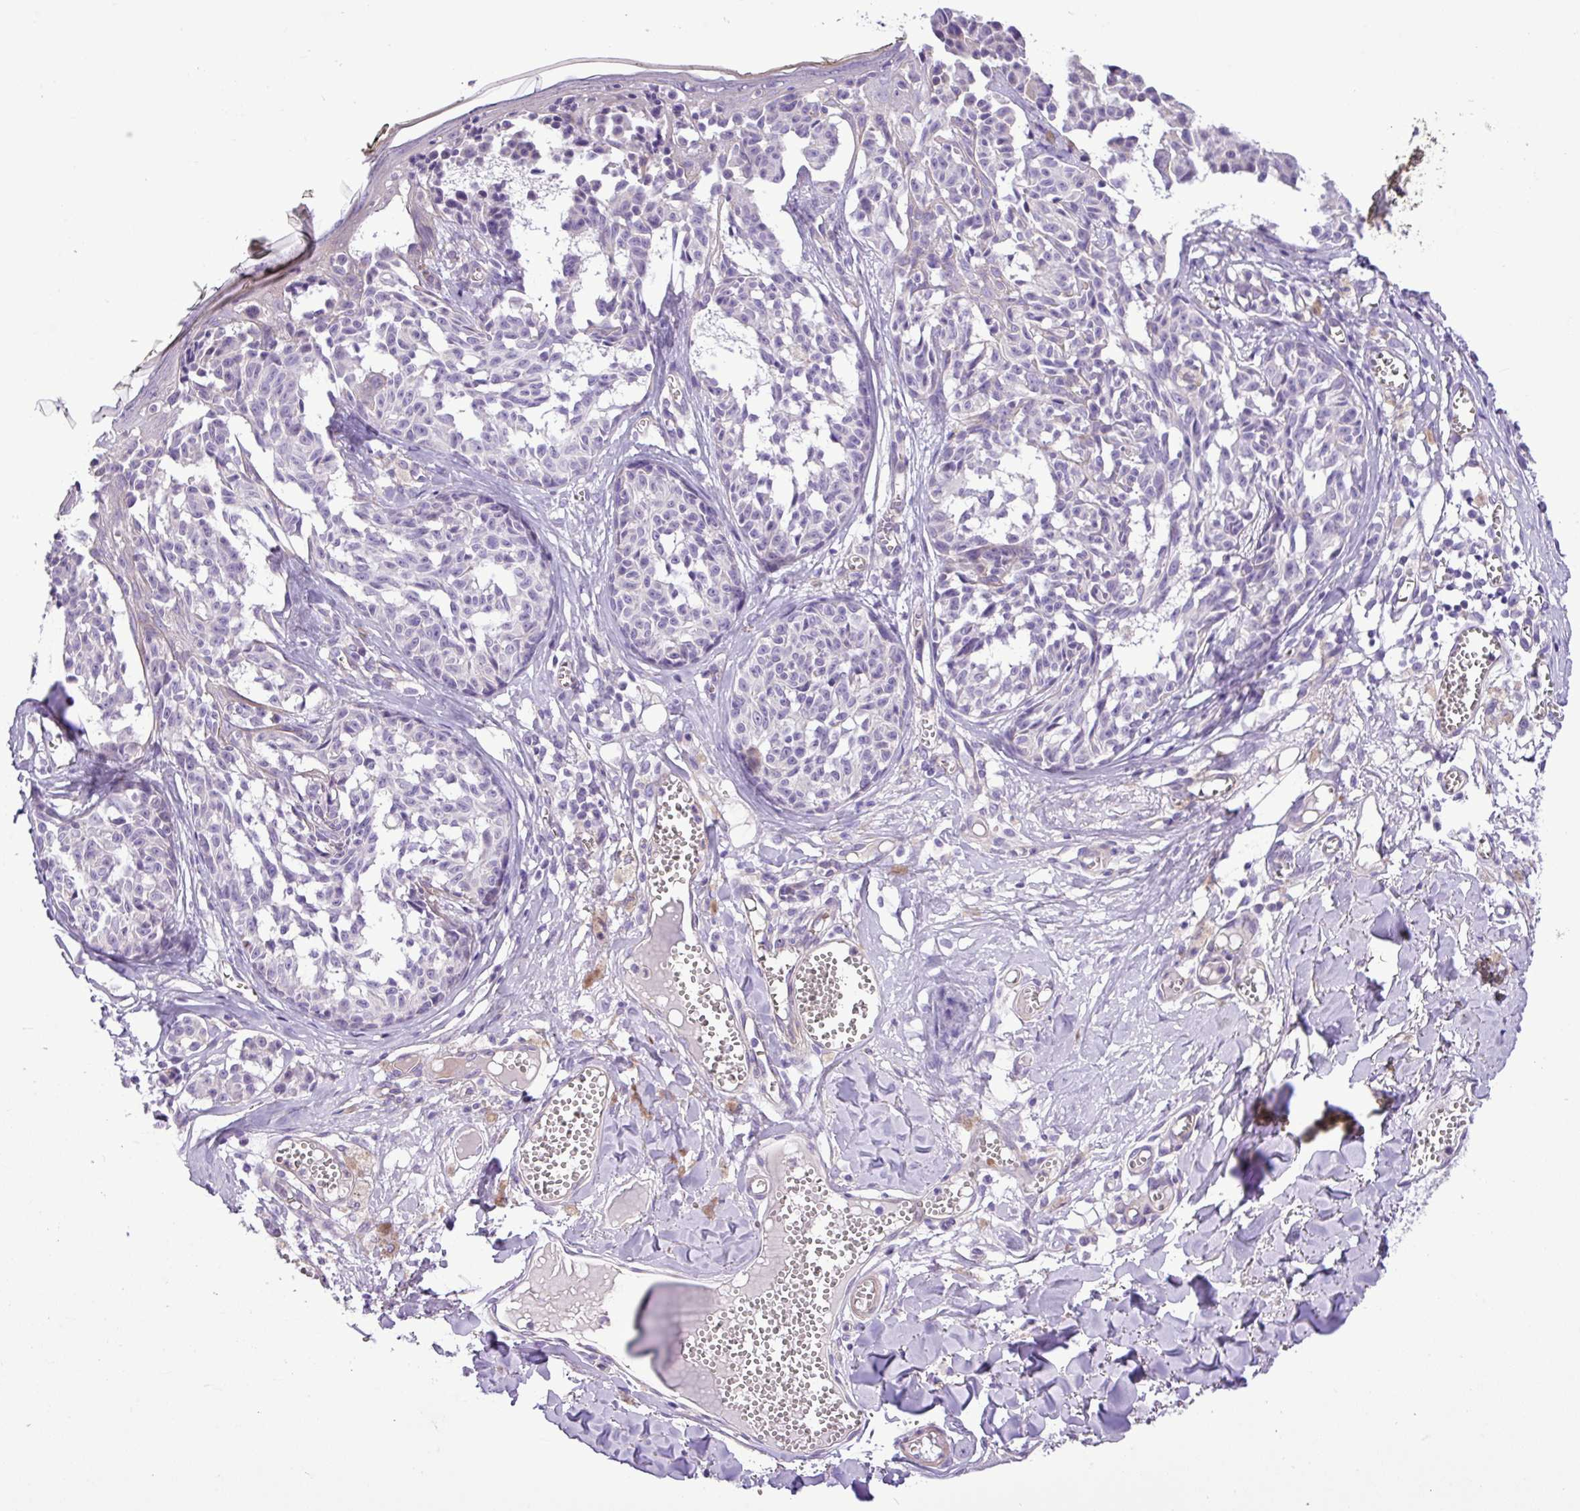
{"staining": {"intensity": "negative", "quantity": "none", "location": "none"}, "tissue": "melanoma", "cell_type": "Tumor cells", "image_type": "cancer", "snomed": [{"axis": "morphology", "description": "Malignant melanoma, NOS"}, {"axis": "topography", "description": "Skin"}], "caption": "An IHC micrograph of melanoma is shown. There is no staining in tumor cells of melanoma.", "gene": "C11orf91", "patient": {"sex": "female", "age": 43}}